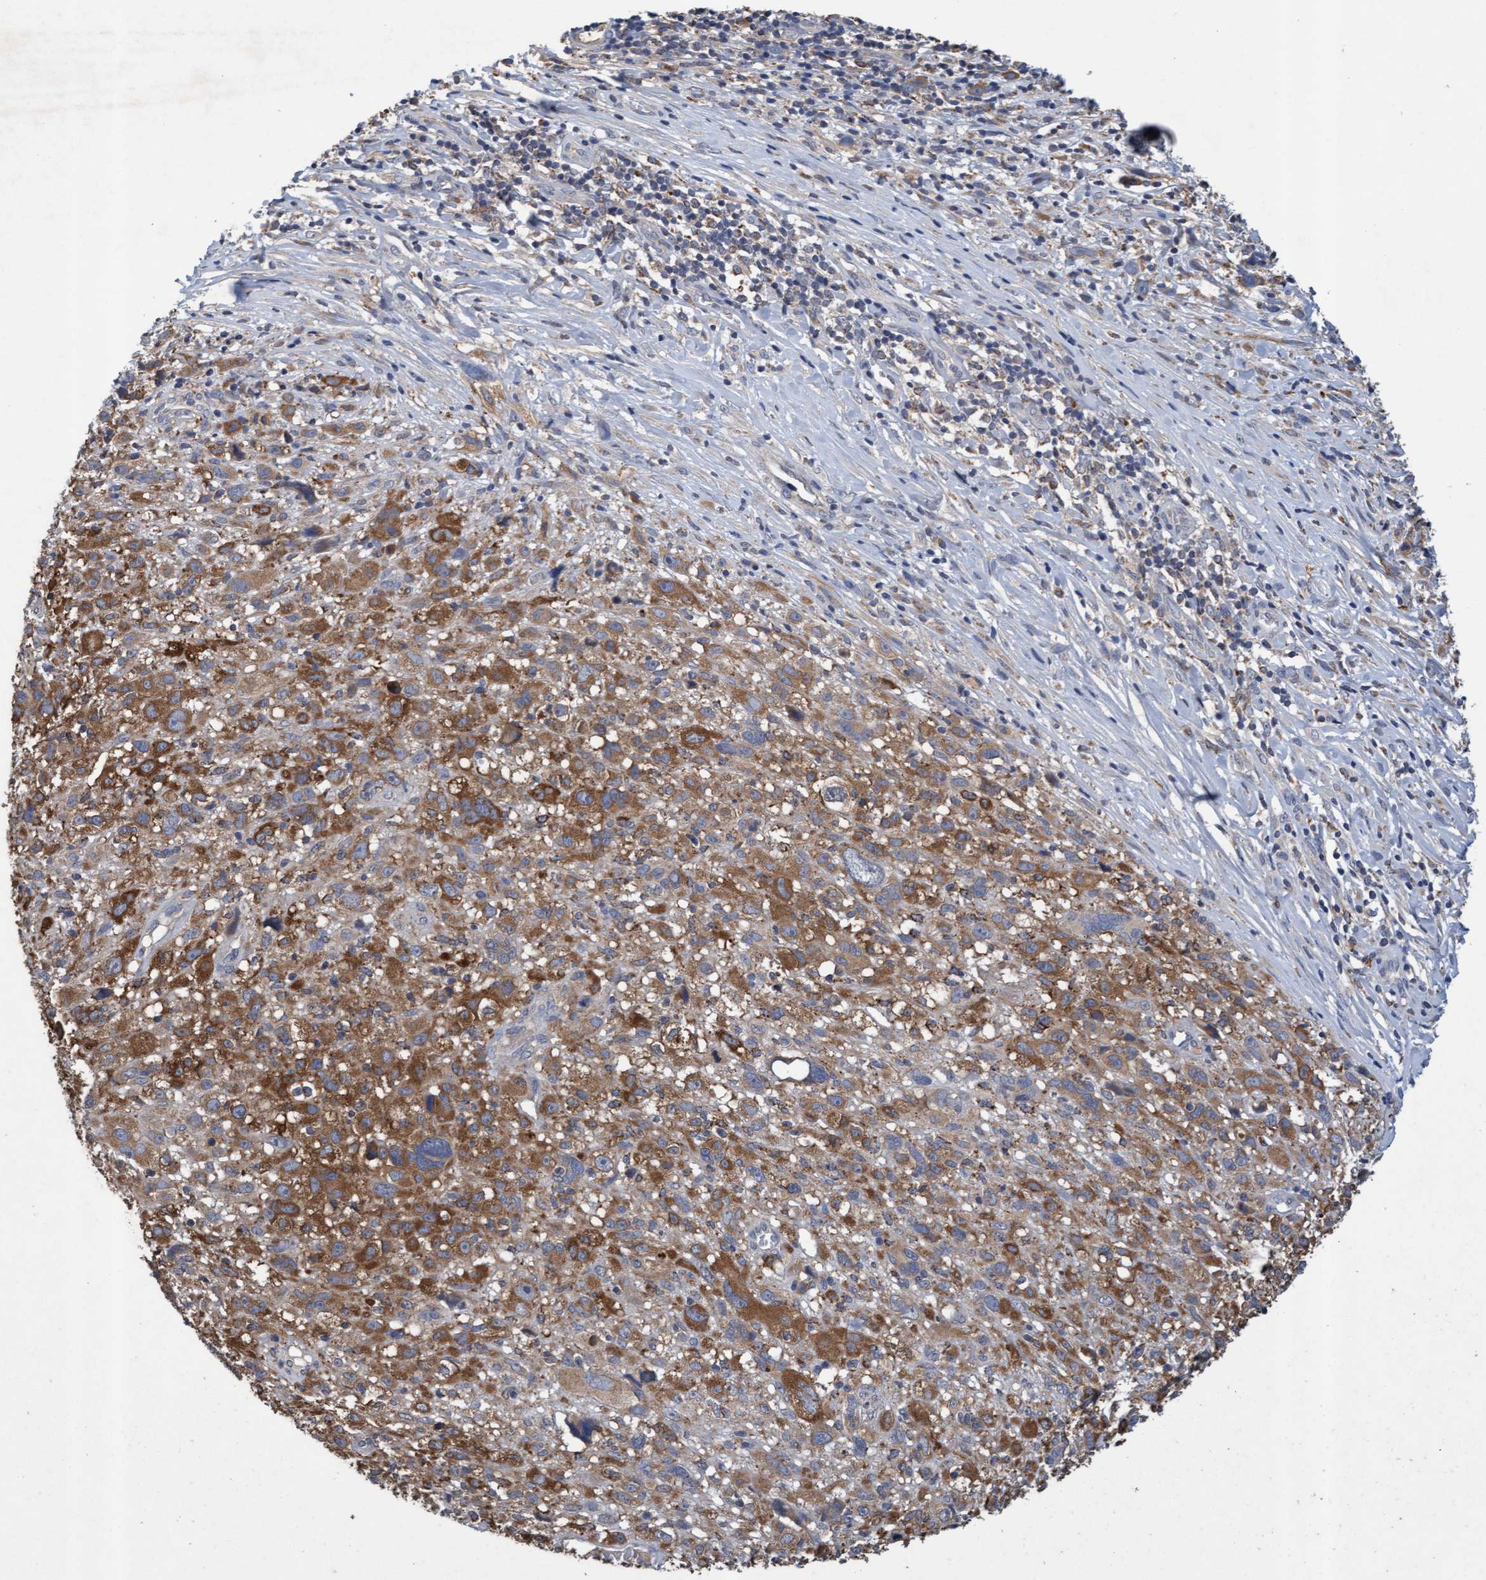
{"staining": {"intensity": "moderate", "quantity": "25%-75%", "location": "cytoplasmic/membranous"}, "tissue": "melanoma", "cell_type": "Tumor cells", "image_type": "cancer", "snomed": [{"axis": "morphology", "description": "Malignant melanoma, NOS"}, {"axis": "topography", "description": "Skin"}], "caption": "Protein analysis of melanoma tissue reveals moderate cytoplasmic/membranous staining in about 25%-75% of tumor cells.", "gene": "ATPAF2", "patient": {"sex": "female", "age": 55}}